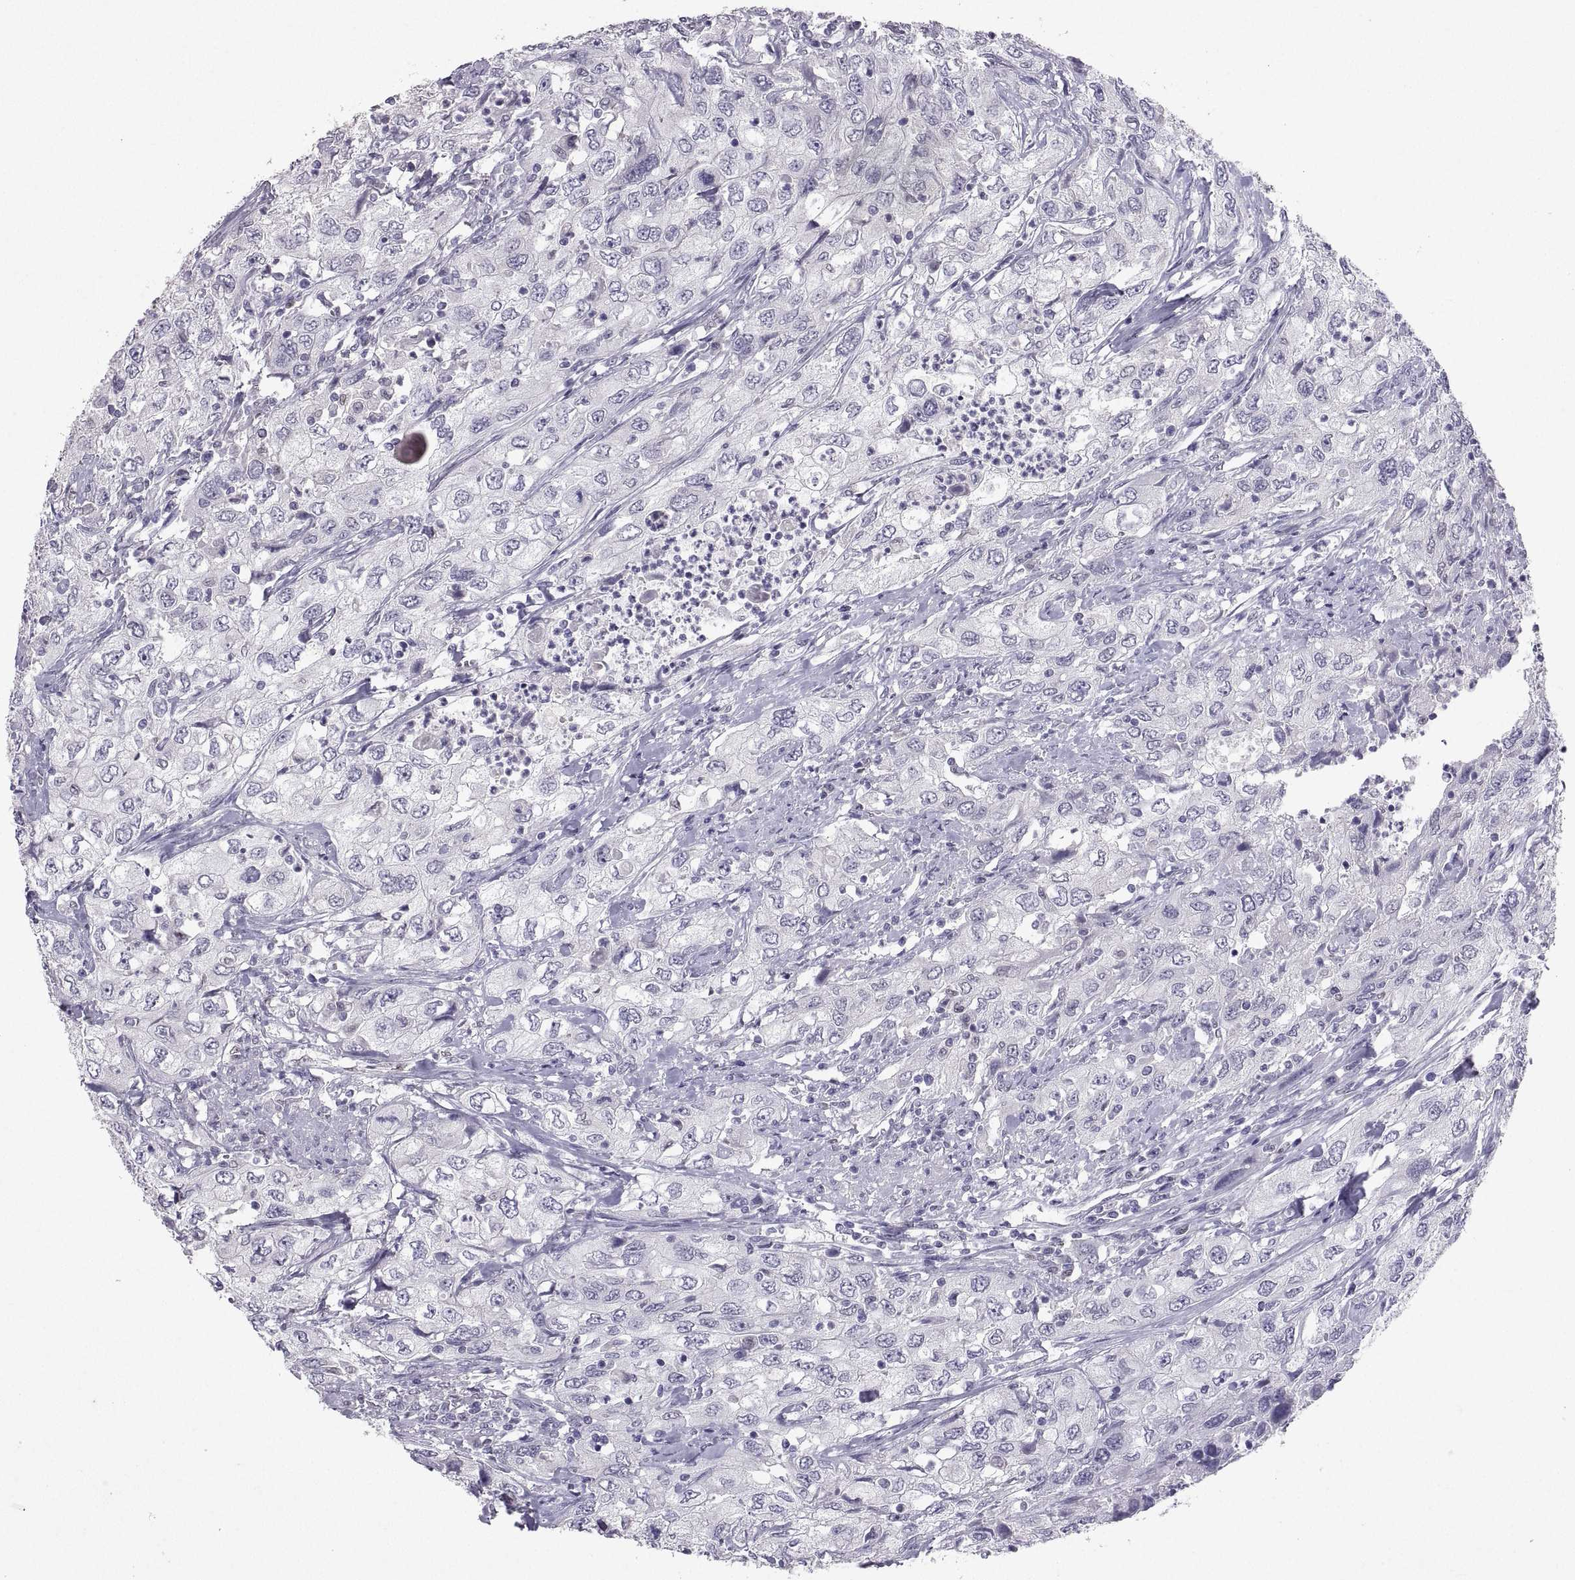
{"staining": {"intensity": "negative", "quantity": "none", "location": "none"}, "tissue": "urothelial cancer", "cell_type": "Tumor cells", "image_type": "cancer", "snomed": [{"axis": "morphology", "description": "Urothelial carcinoma, High grade"}, {"axis": "topography", "description": "Urinary bladder"}], "caption": "Tumor cells show no significant protein expression in urothelial cancer.", "gene": "SOX21", "patient": {"sex": "male", "age": 76}}